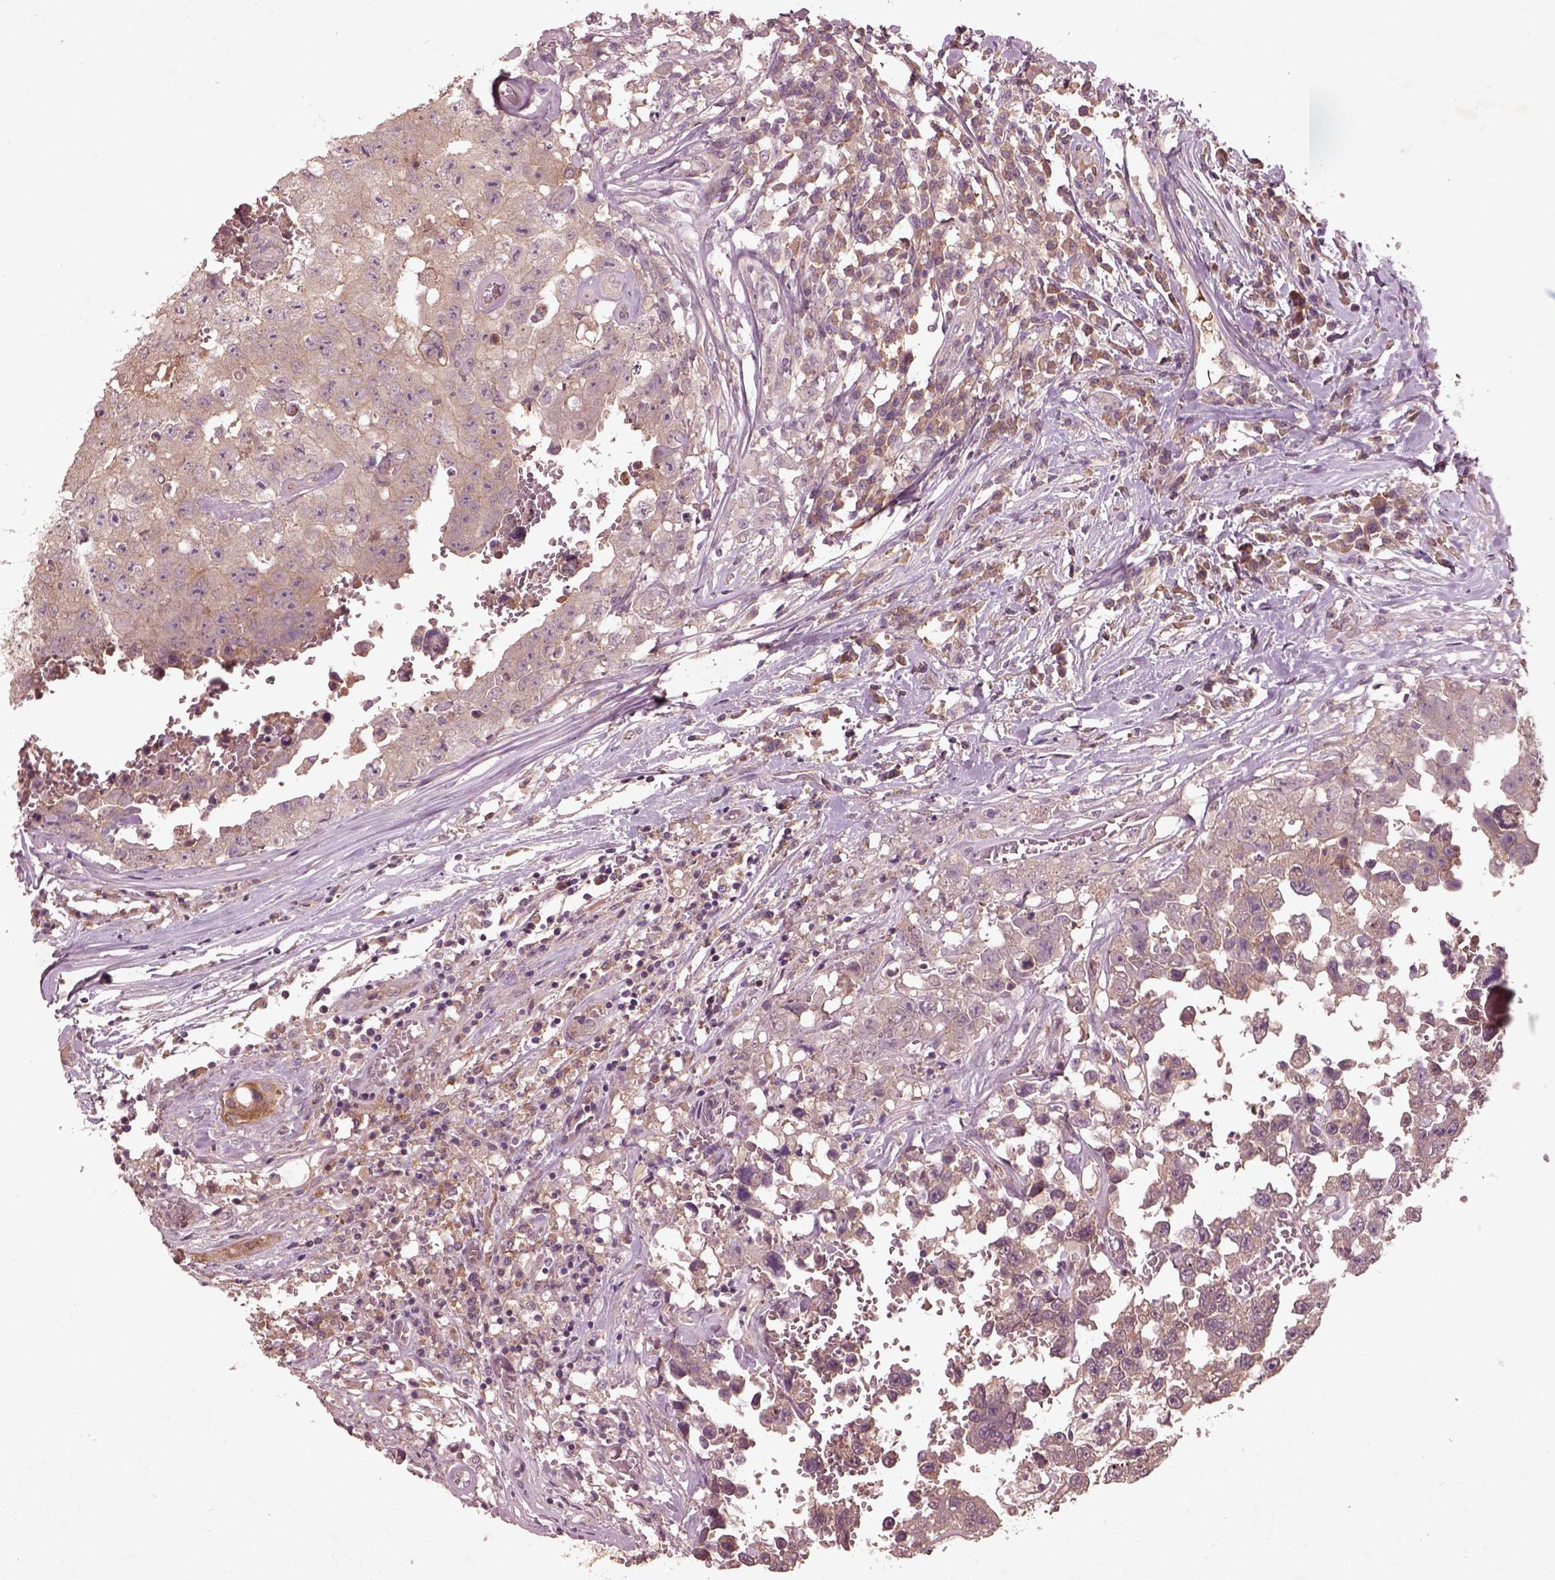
{"staining": {"intensity": "weak", "quantity": "25%-75%", "location": "cytoplasmic/membranous"}, "tissue": "testis cancer", "cell_type": "Tumor cells", "image_type": "cancer", "snomed": [{"axis": "morphology", "description": "Carcinoma, Embryonal, NOS"}, {"axis": "topography", "description": "Testis"}], "caption": "Tumor cells show low levels of weak cytoplasmic/membranous staining in about 25%-75% of cells in testis embryonal carcinoma.", "gene": "FAM234A", "patient": {"sex": "male", "age": 36}}